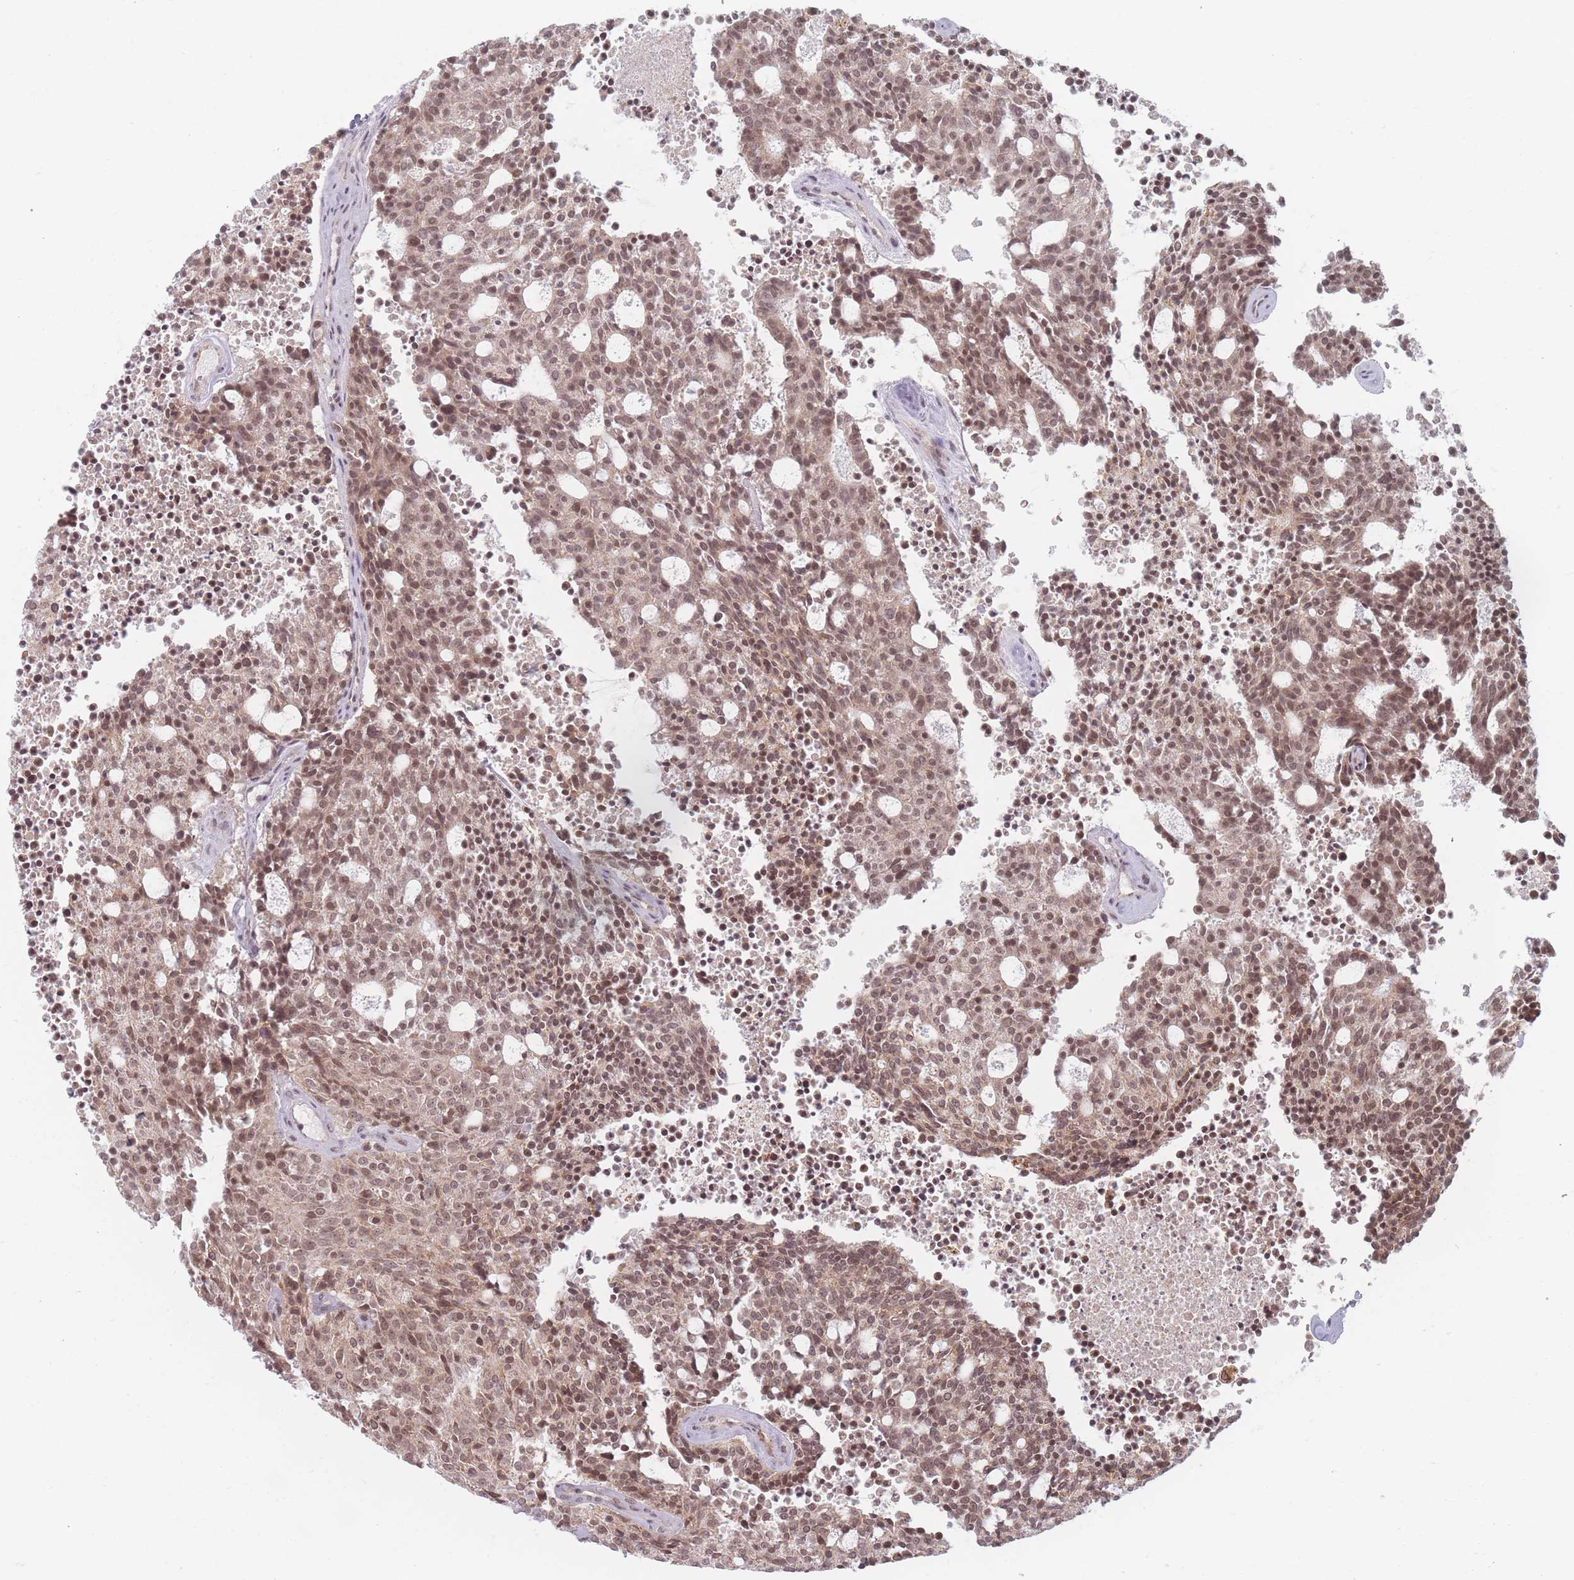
{"staining": {"intensity": "moderate", "quantity": ">75%", "location": "nuclear"}, "tissue": "carcinoid", "cell_type": "Tumor cells", "image_type": "cancer", "snomed": [{"axis": "morphology", "description": "Carcinoid, malignant, NOS"}, {"axis": "topography", "description": "Pancreas"}], "caption": "This is a histology image of IHC staining of carcinoid, which shows moderate positivity in the nuclear of tumor cells.", "gene": "SPATA45", "patient": {"sex": "female", "age": 54}}